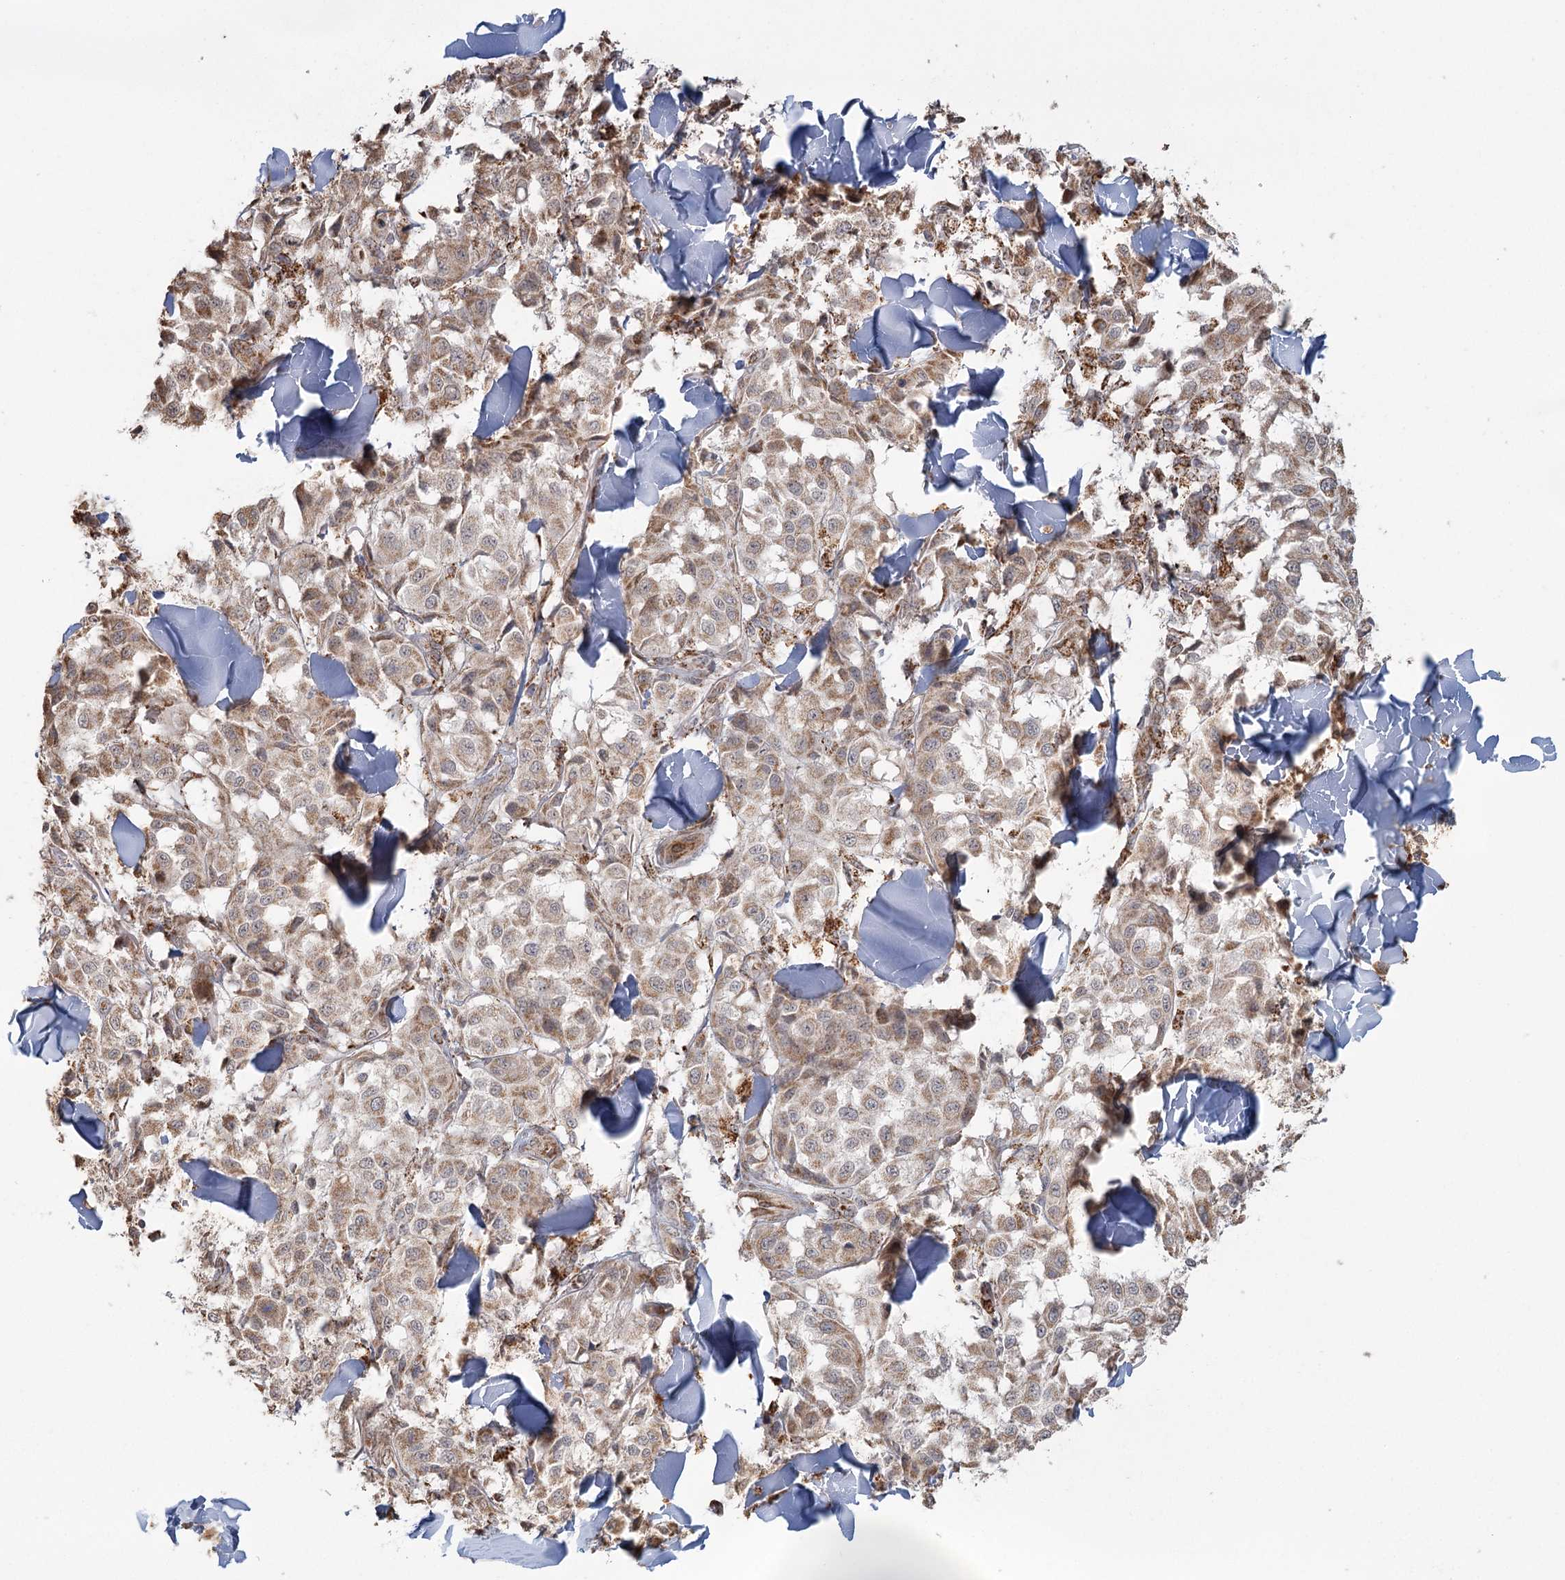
{"staining": {"intensity": "moderate", "quantity": ">75%", "location": "cytoplasmic/membranous"}, "tissue": "melanoma", "cell_type": "Tumor cells", "image_type": "cancer", "snomed": [{"axis": "morphology", "description": "Malignant melanoma, NOS"}, {"axis": "topography", "description": "Skin"}], "caption": "Immunohistochemistry (IHC) of human malignant melanoma displays medium levels of moderate cytoplasmic/membranous staining in about >75% of tumor cells. The staining was performed using DAB (3,3'-diaminobenzidine), with brown indicating positive protein expression. Nuclei are stained blue with hematoxylin.", "gene": "LACTB", "patient": {"sex": "female", "age": 64}}